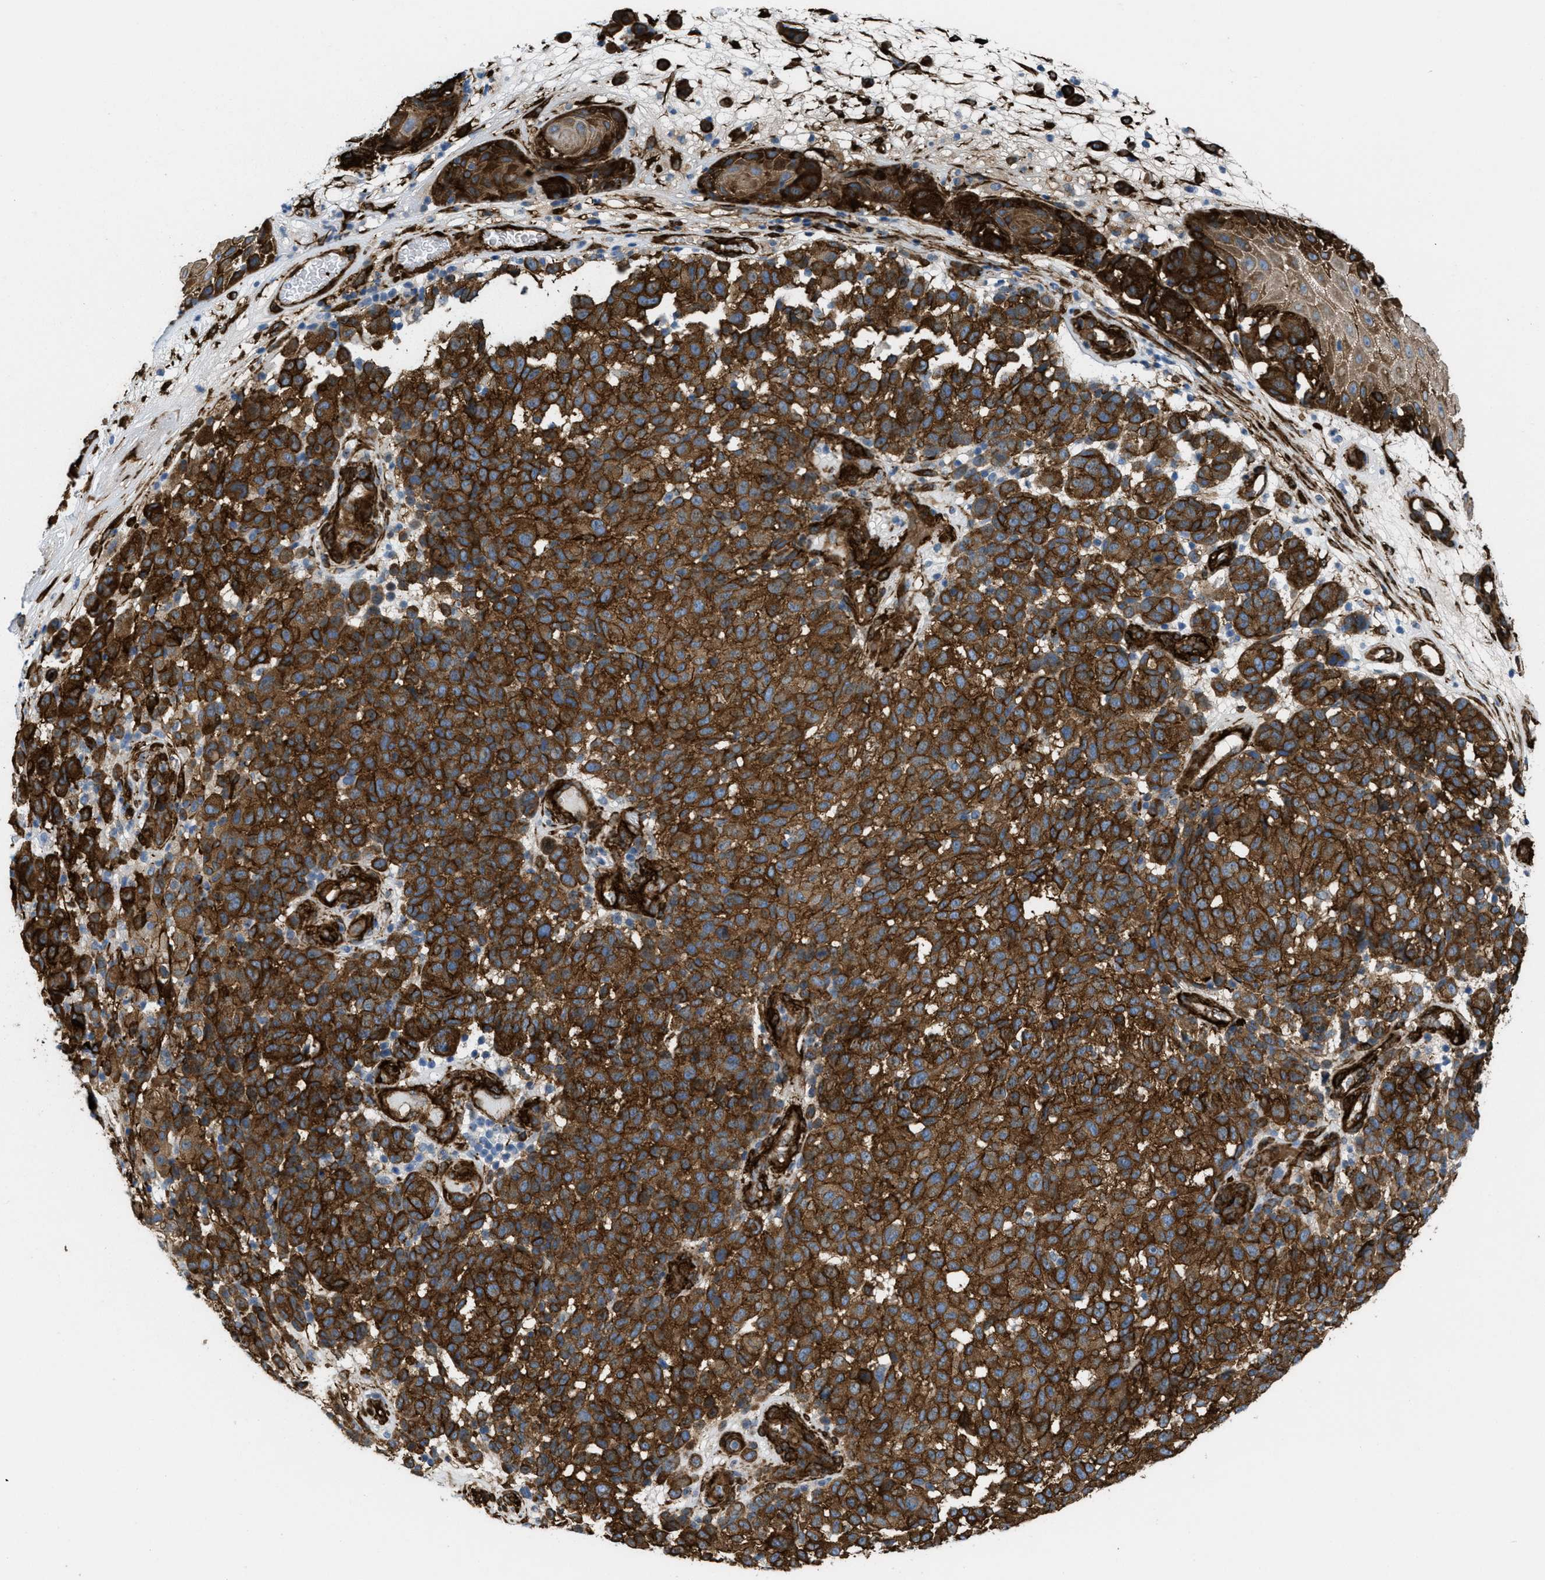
{"staining": {"intensity": "strong", "quantity": ">75%", "location": "cytoplasmic/membranous"}, "tissue": "melanoma", "cell_type": "Tumor cells", "image_type": "cancer", "snomed": [{"axis": "morphology", "description": "Malignant melanoma, Metastatic site"}, {"axis": "topography", "description": "Skin"}], "caption": "Malignant melanoma (metastatic site) stained with a protein marker reveals strong staining in tumor cells.", "gene": "CALD1", "patient": {"sex": "female", "age": 74}}